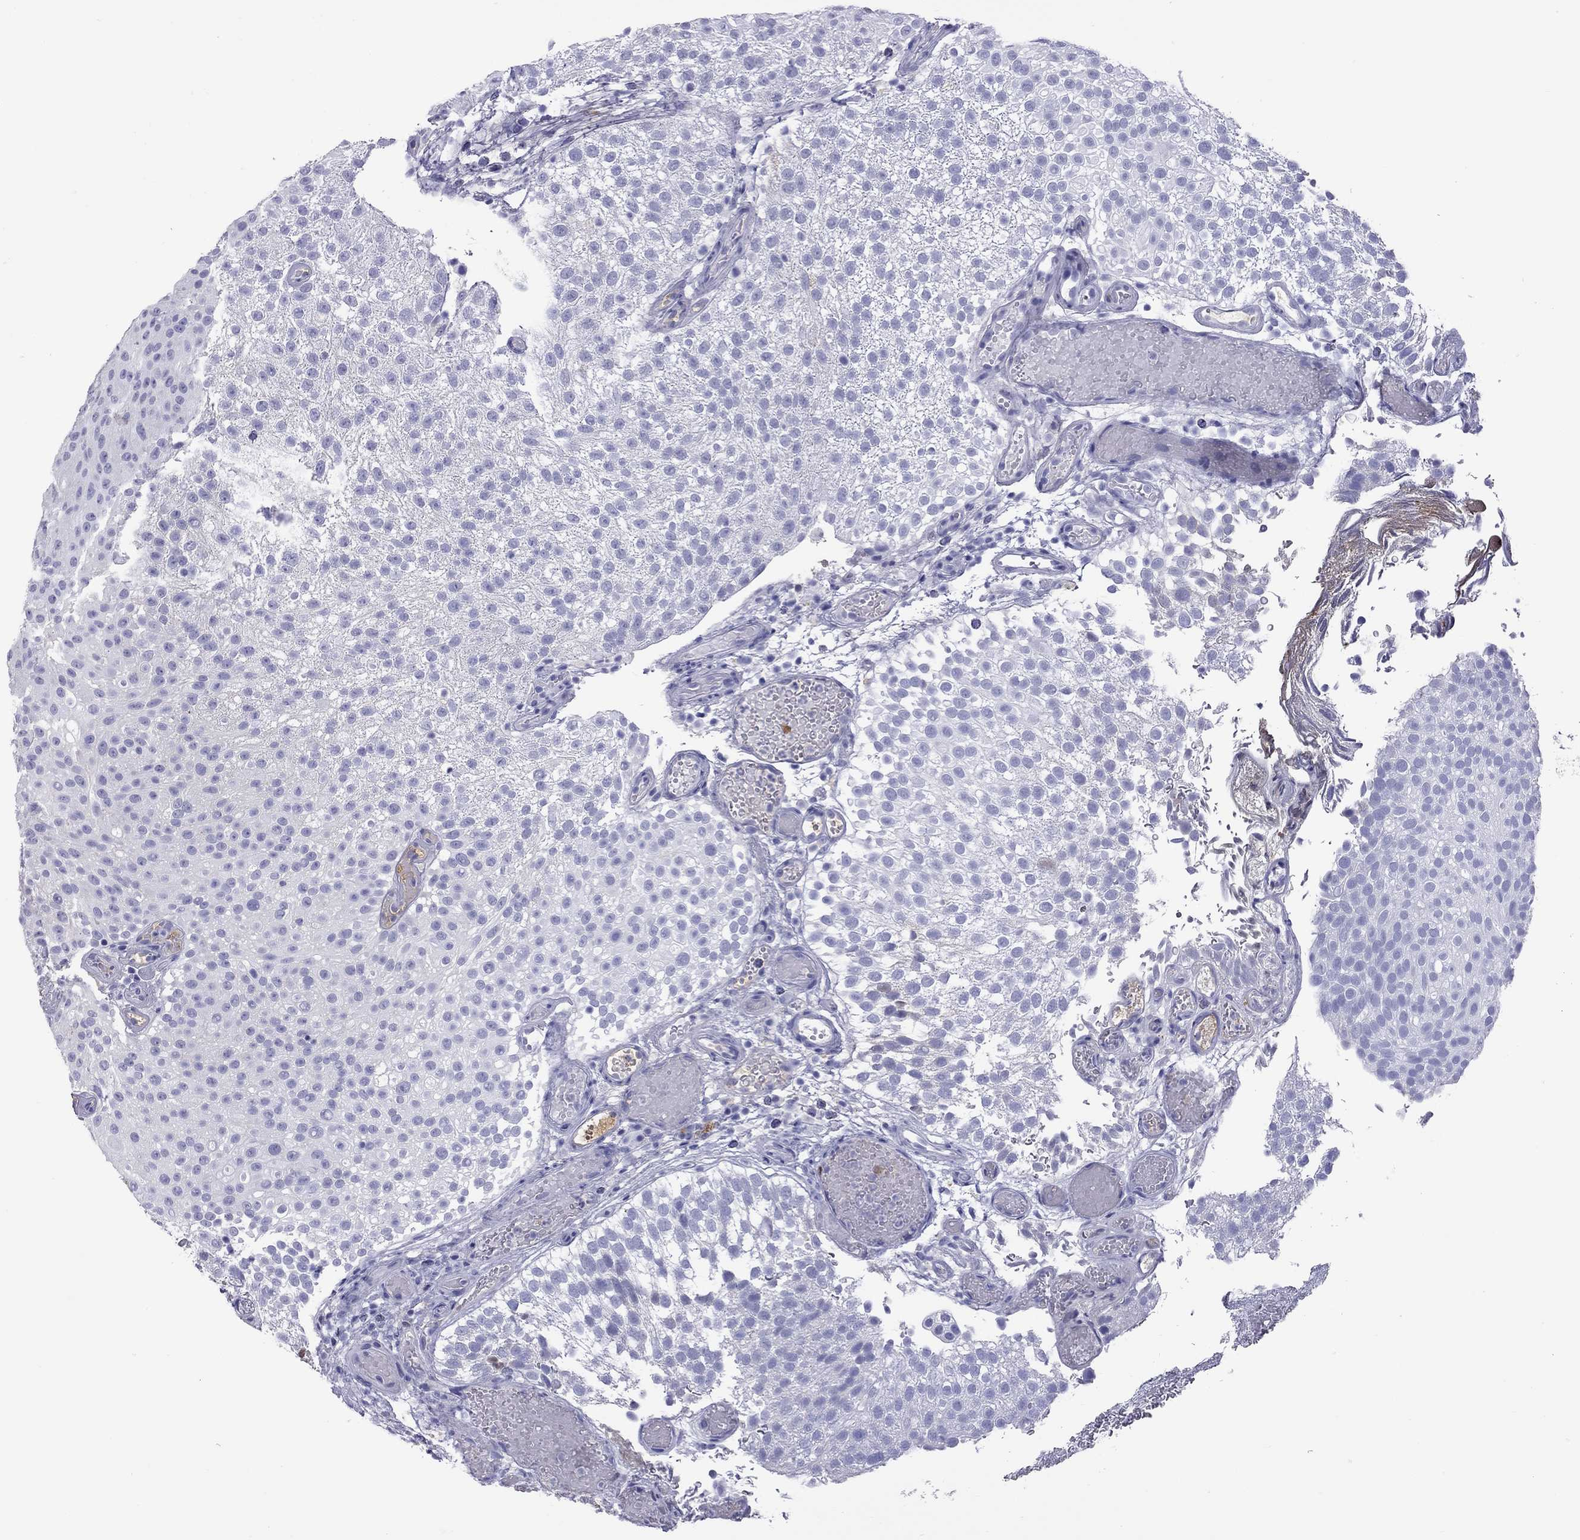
{"staining": {"intensity": "negative", "quantity": "none", "location": "none"}, "tissue": "urothelial cancer", "cell_type": "Tumor cells", "image_type": "cancer", "snomed": [{"axis": "morphology", "description": "Urothelial carcinoma, Low grade"}, {"axis": "topography", "description": "Urinary bladder"}], "caption": "This image is of urothelial carcinoma (low-grade) stained with IHC to label a protein in brown with the nuclei are counter-stained blue. There is no positivity in tumor cells.", "gene": "SERPINA3", "patient": {"sex": "male", "age": 78}}